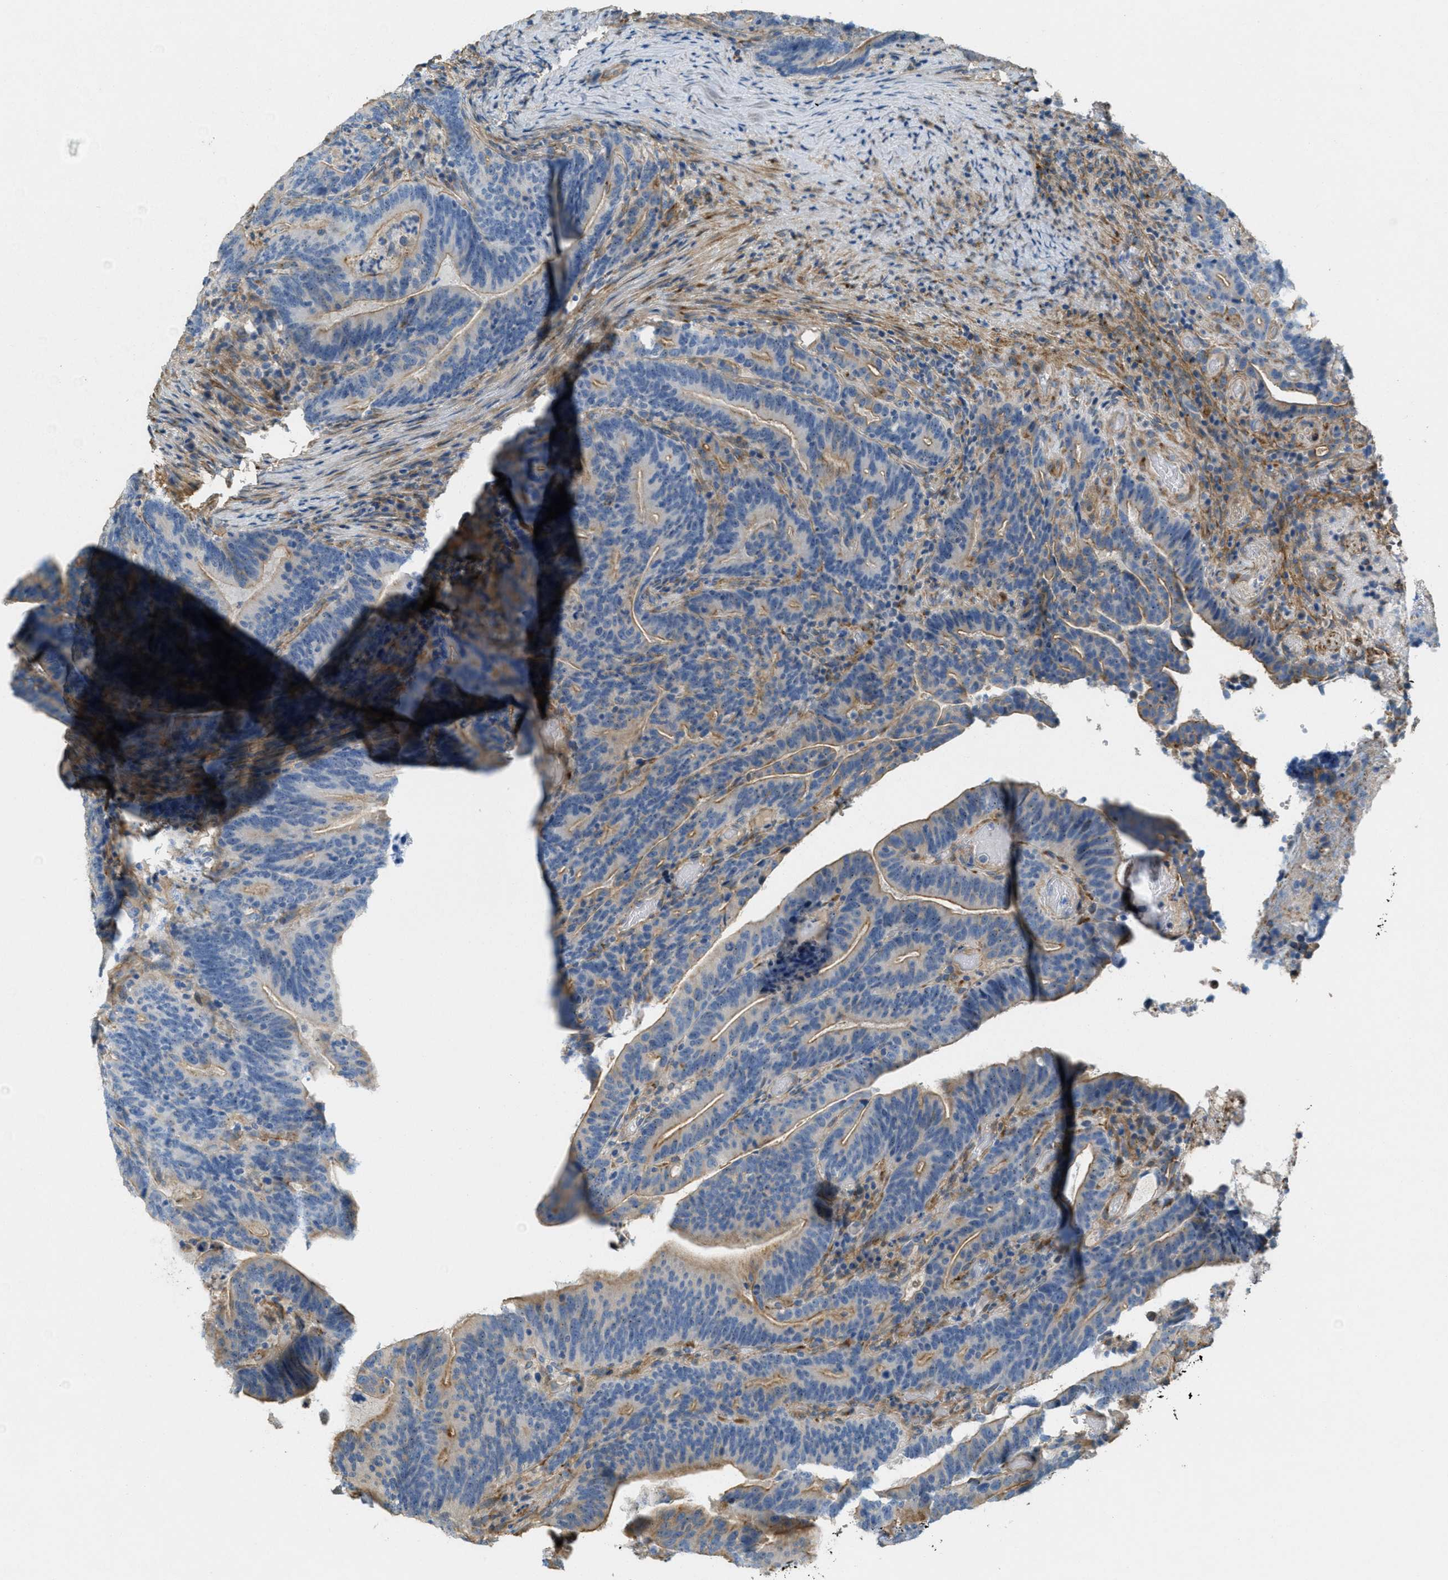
{"staining": {"intensity": "weak", "quantity": ">75%", "location": "cytoplasmic/membranous"}, "tissue": "colorectal cancer", "cell_type": "Tumor cells", "image_type": "cancer", "snomed": [{"axis": "morphology", "description": "Adenocarcinoma, NOS"}, {"axis": "topography", "description": "Colon"}], "caption": "Immunohistochemistry (DAB (3,3'-diaminobenzidine)) staining of colorectal cancer (adenocarcinoma) displays weak cytoplasmic/membranous protein staining in about >75% of tumor cells.", "gene": "ADCY5", "patient": {"sex": "female", "age": 66}}